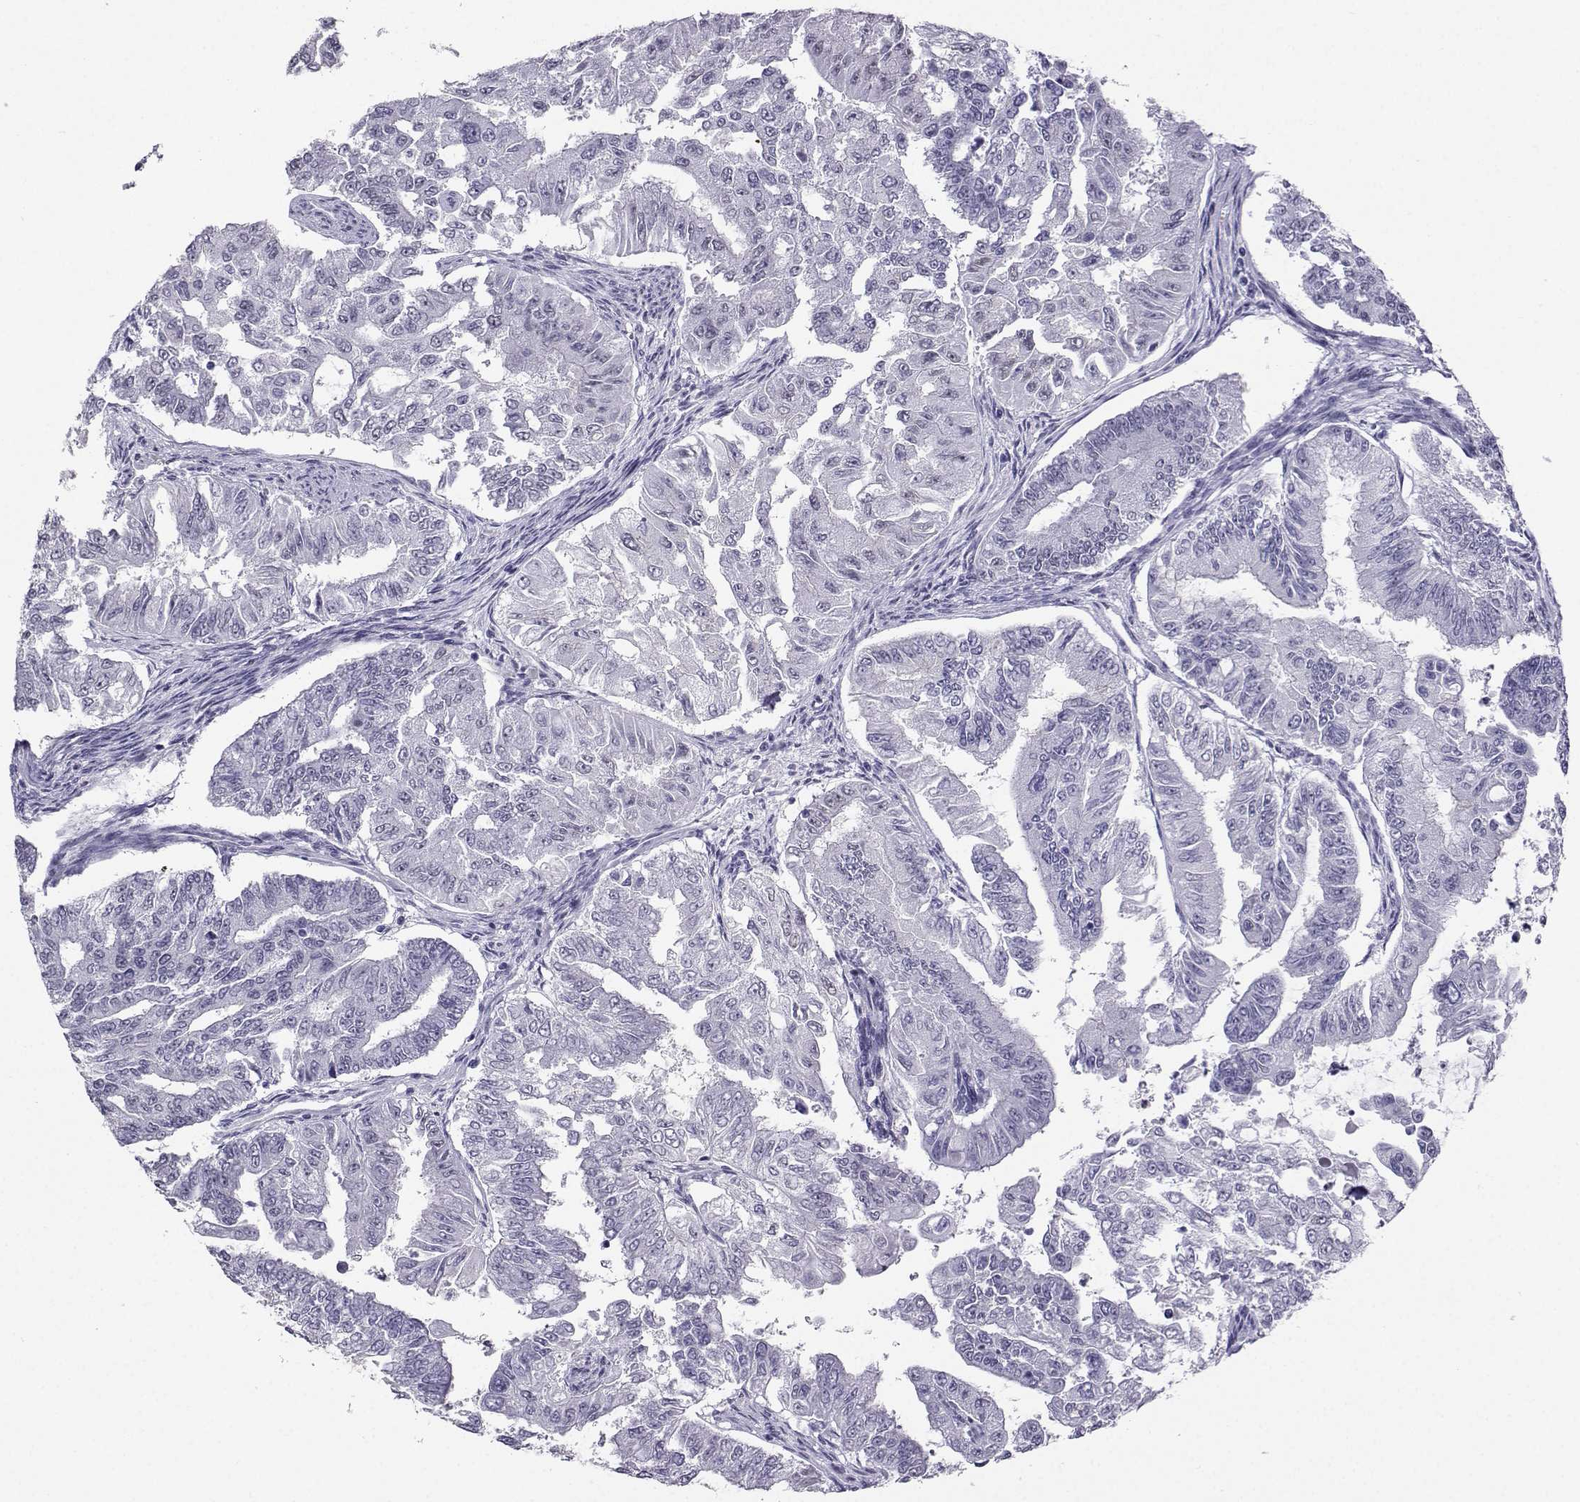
{"staining": {"intensity": "negative", "quantity": "none", "location": "none"}, "tissue": "endometrial cancer", "cell_type": "Tumor cells", "image_type": "cancer", "snomed": [{"axis": "morphology", "description": "Adenocarcinoma, NOS"}, {"axis": "topography", "description": "Uterus"}], "caption": "Immunohistochemistry (IHC) of endometrial adenocarcinoma exhibits no positivity in tumor cells.", "gene": "TEDC2", "patient": {"sex": "female", "age": 59}}